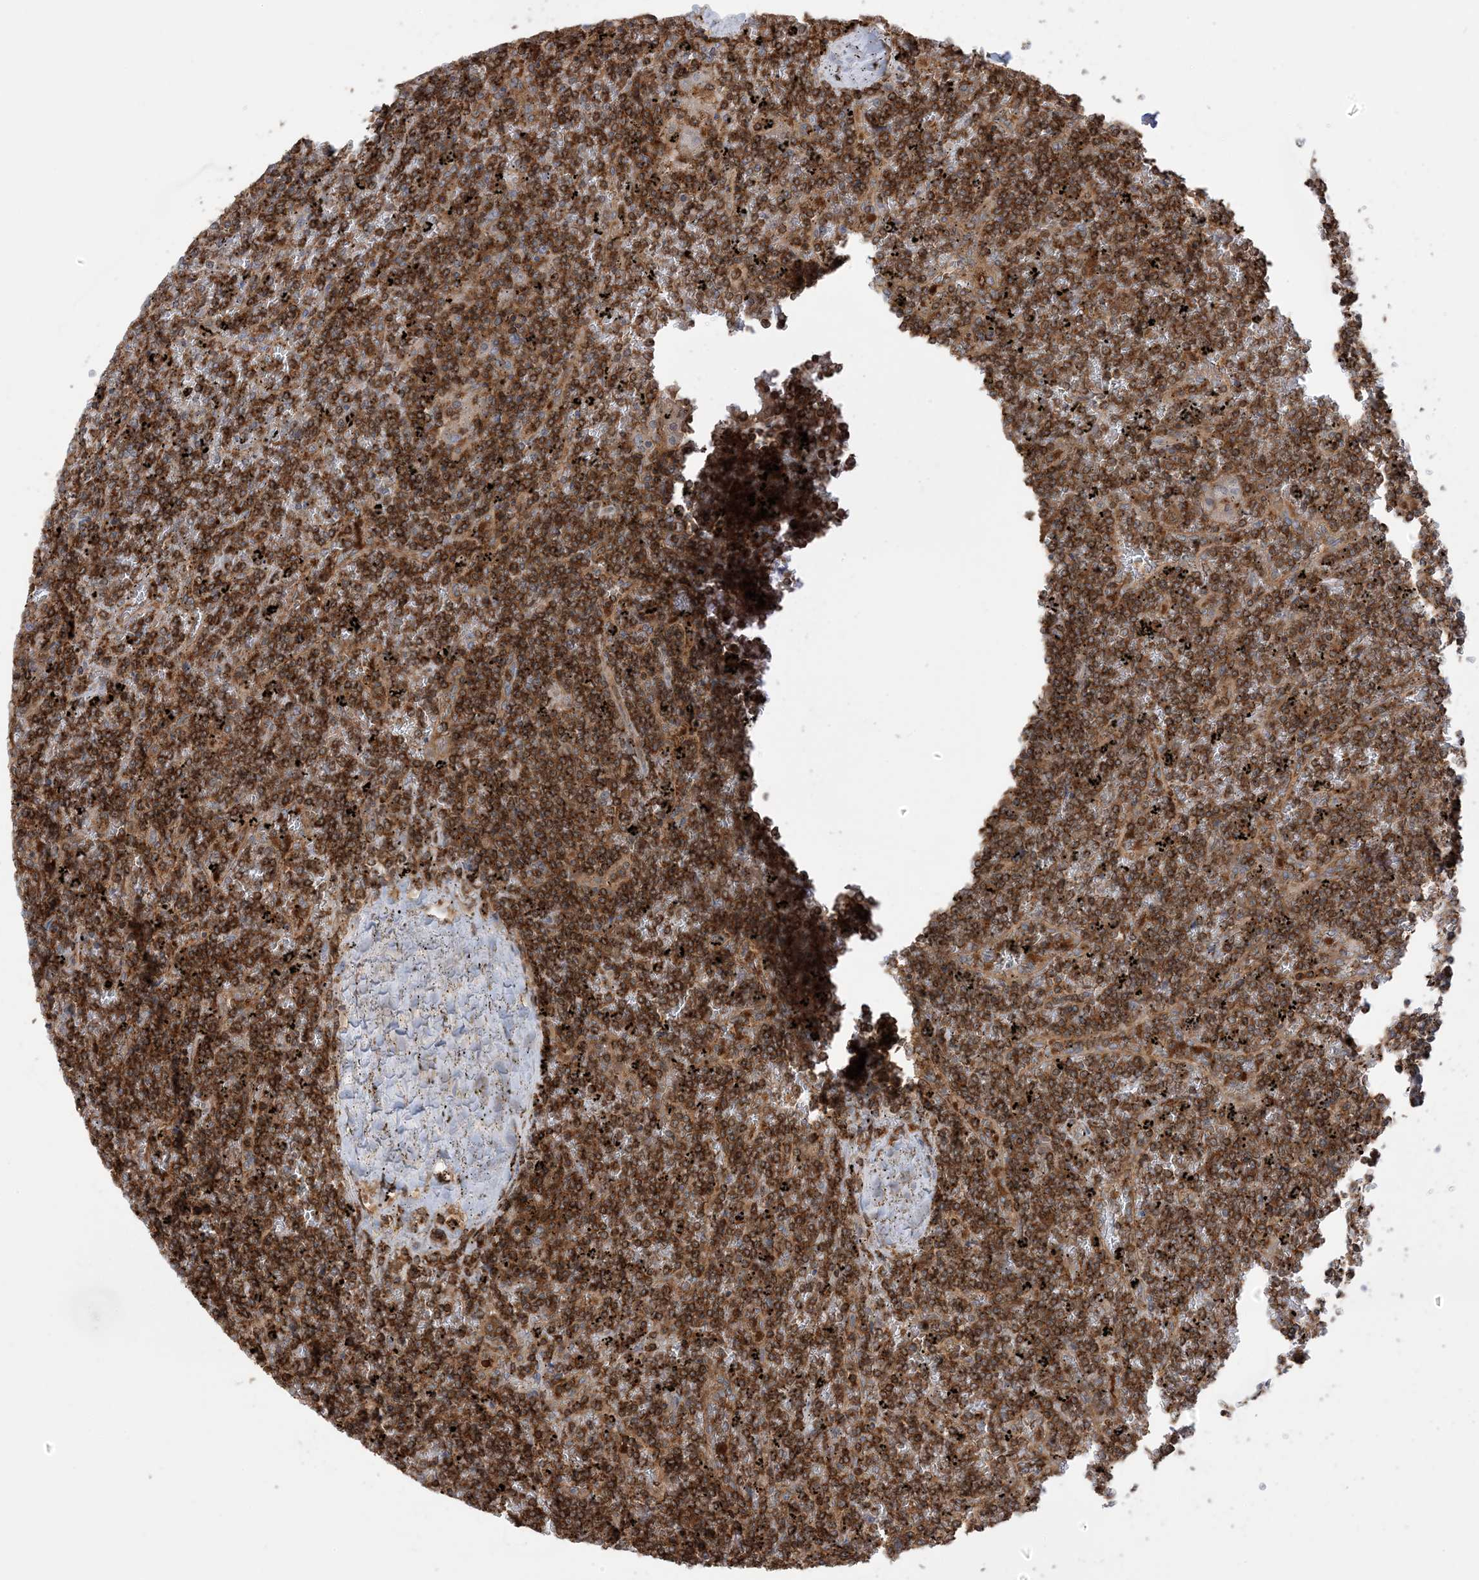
{"staining": {"intensity": "strong", "quantity": ">75%", "location": "cytoplasmic/membranous"}, "tissue": "lymphoma", "cell_type": "Tumor cells", "image_type": "cancer", "snomed": [{"axis": "morphology", "description": "Malignant lymphoma, non-Hodgkin's type, Low grade"}, {"axis": "topography", "description": "Spleen"}], "caption": "The immunohistochemical stain highlights strong cytoplasmic/membranous positivity in tumor cells of malignant lymphoma, non-Hodgkin's type (low-grade) tissue.", "gene": "CAPZB", "patient": {"sex": "female", "age": 19}}